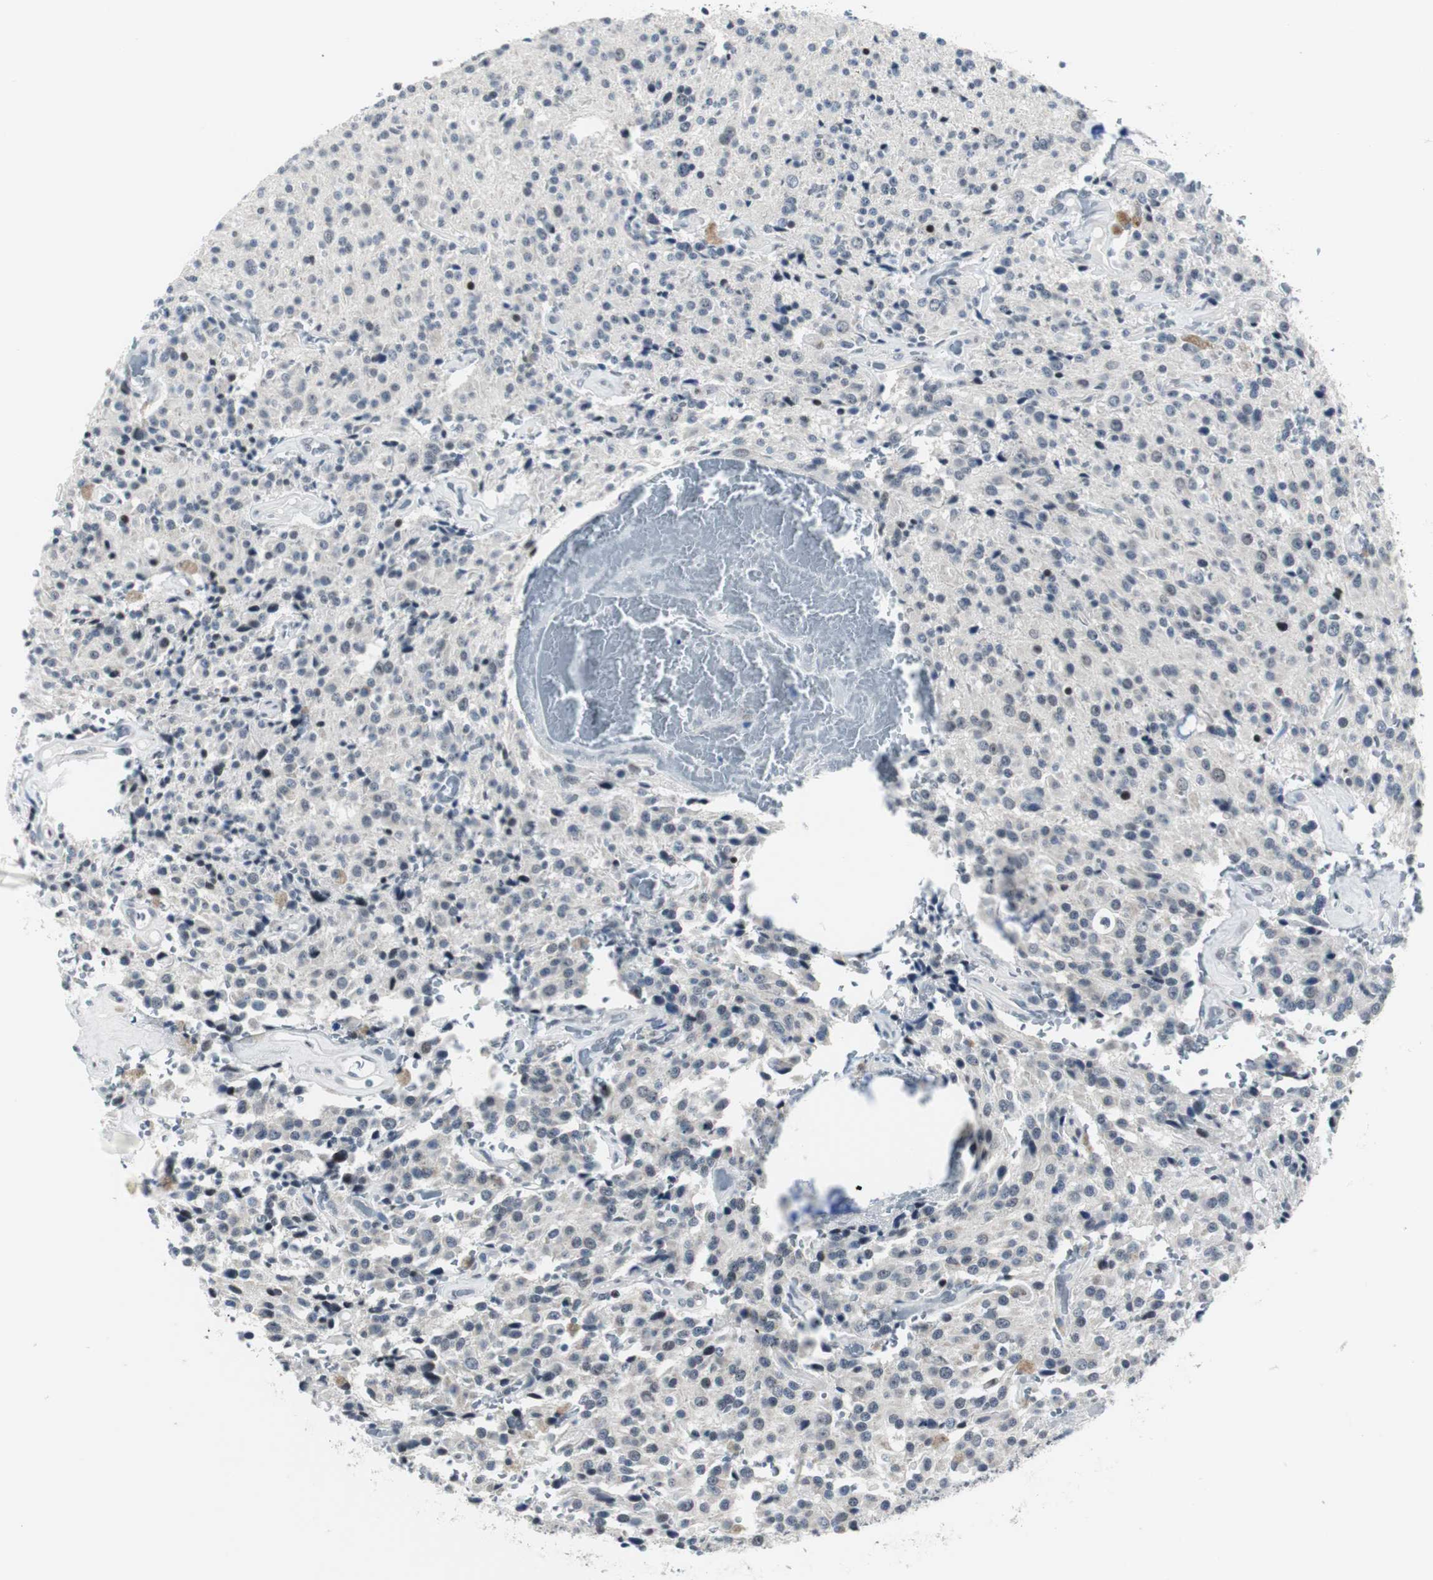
{"staining": {"intensity": "weak", "quantity": "<25%", "location": "nuclear"}, "tissue": "glioma", "cell_type": "Tumor cells", "image_type": "cancer", "snomed": [{"axis": "morphology", "description": "Glioma, malignant, Low grade"}, {"axis": "topography", "description": "Brain"}], "caption": "Human malignant glioma (low-grade) stained for a protein using immunohistochemistry (IHC) exhibits no staining in tumor cells.", "gene": "MTA1", "patient": {"sex": "male", "age": 58}}